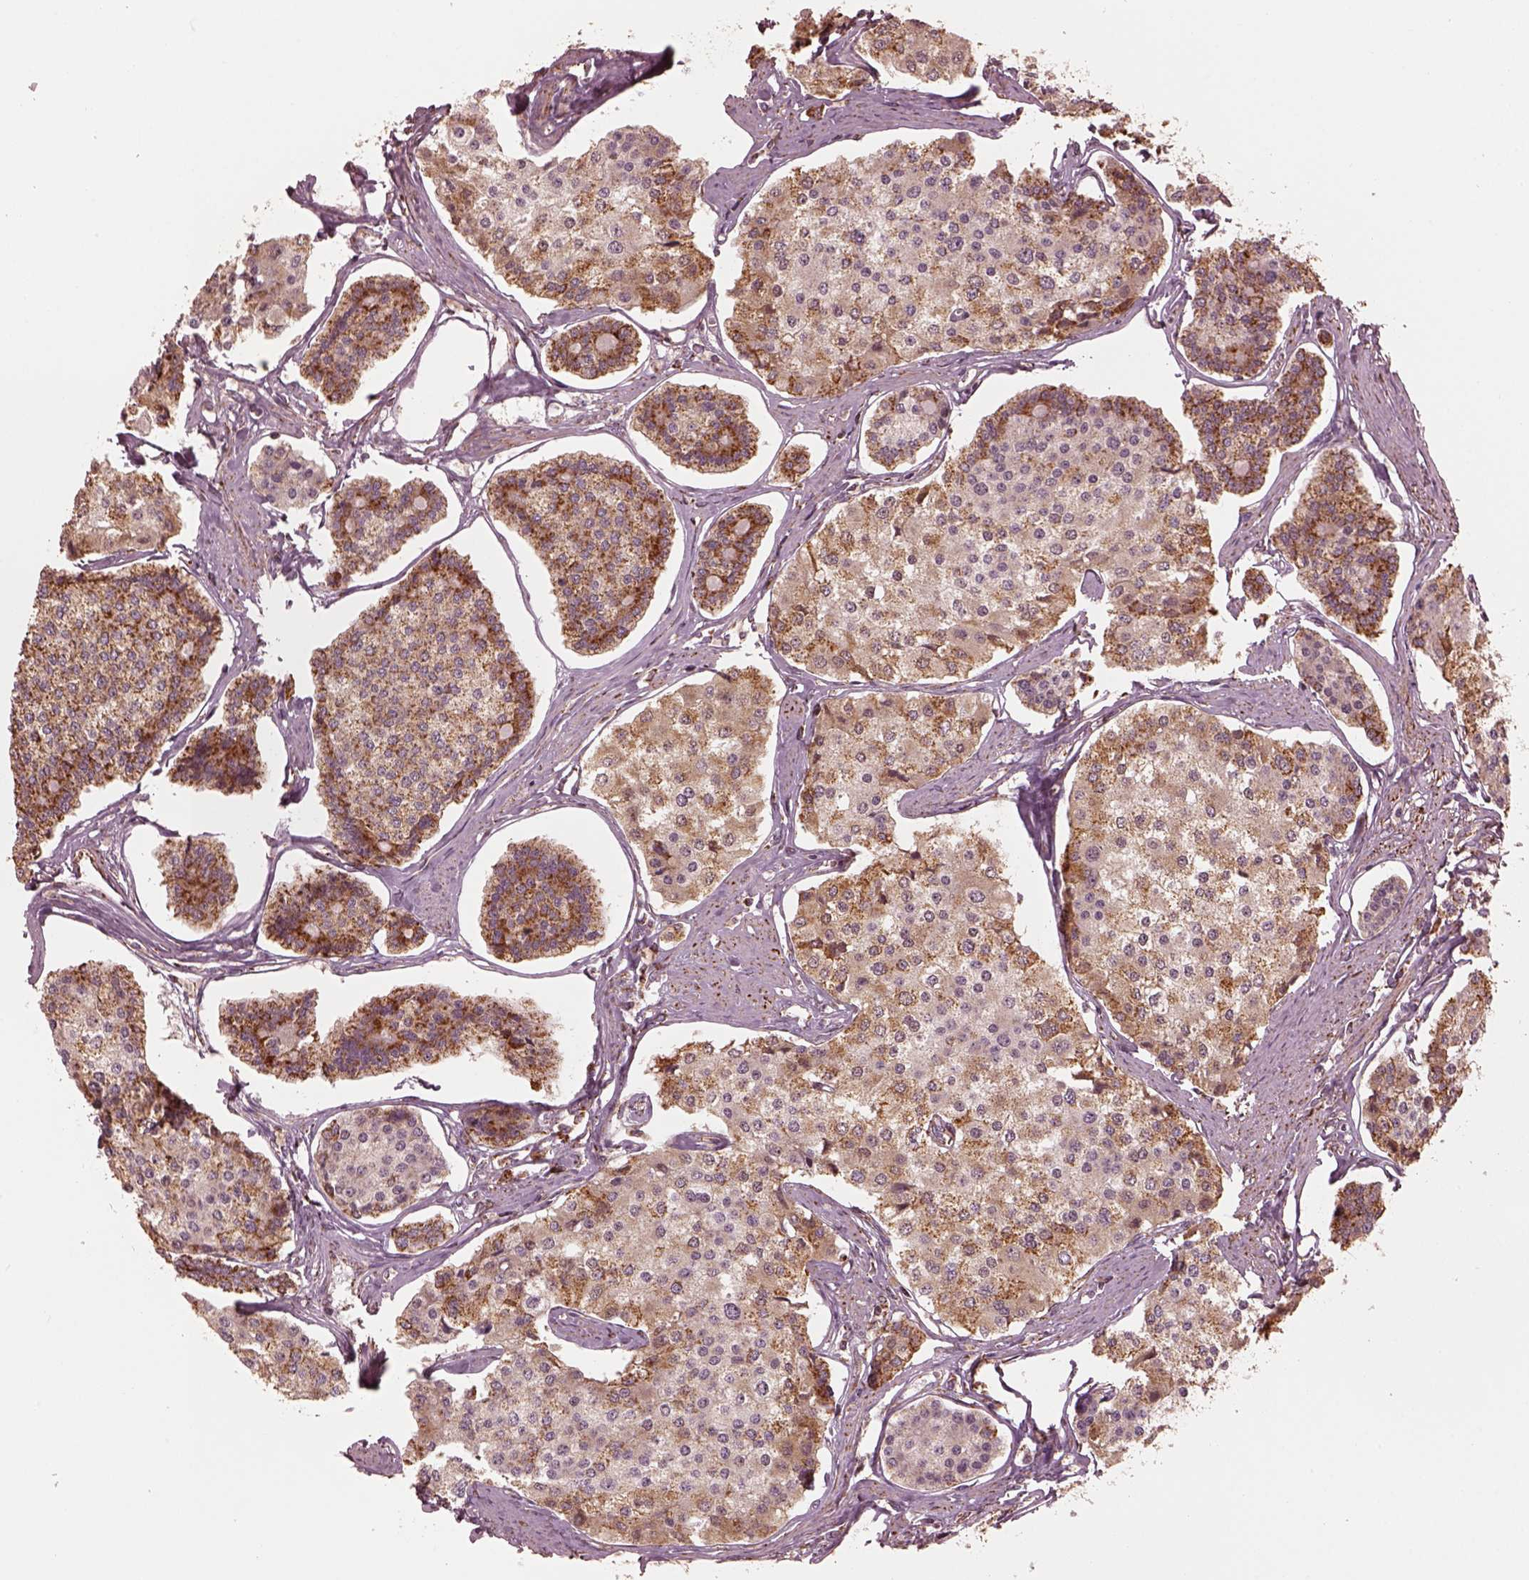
{"staining": {"intensity": "strong", "quantity": "<25%", "location": "cytoplasmic/membranous"}, "tissue": "carcinoid", "cell_type": "Tumor cells", "image_type": "cancer", "snomed": [{"axis": "morphology", "description": "Carcinoid, malignant, NOS"}, {"axis": "topography", "description": "Small intestine"}], "caption": "This histopathology image exhibits immunohistochemistry staining of carcinoid (malignant), with medium strong cytoplasmic/membranous positivity in about <25% of tumor cells.", "gene": "NDUFB10", "patient": {"sex": "female", "age": 65}}